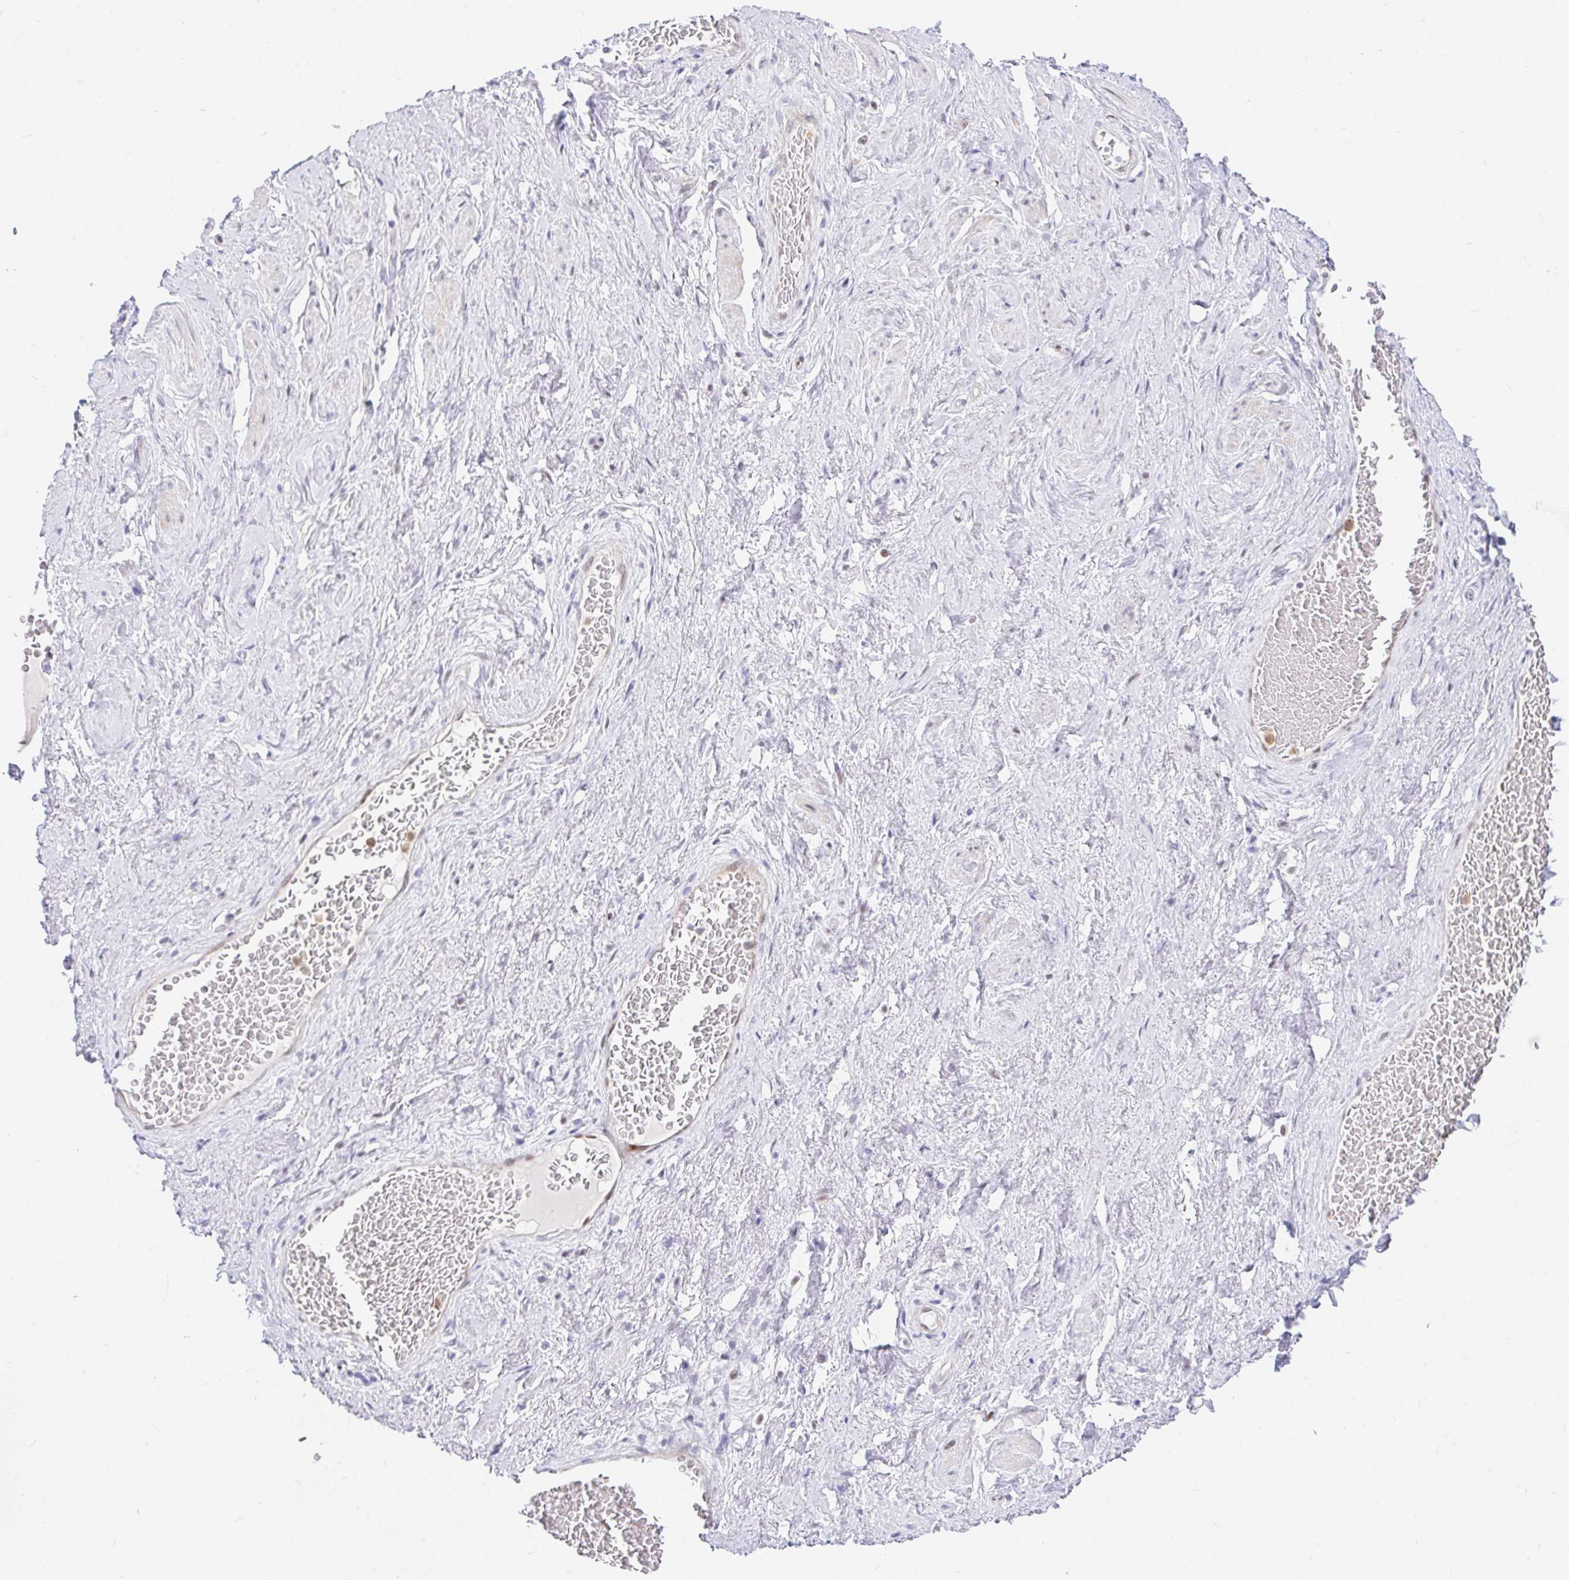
{"staining": {"intensity": "negative", "quantity": "none", "location": "none"}, "tissue": "soft tissue", "cell_type": "Fibroblasts", "image_type": "normal", "snomed": [{"axis": "morphology", "description": "Normal tissue, NOS"}, {"axis": "topography", "description": "Vagina"}, {"axis": "topography", "description": "Peripheral nerve tissue"}], "caption": "Fibroblasts show no significant protein staining in unremarkable soft tissue. Nuclei are stained in blue.", "gene": "HINFP", "patient": {"sex": "female", "age": 71}}